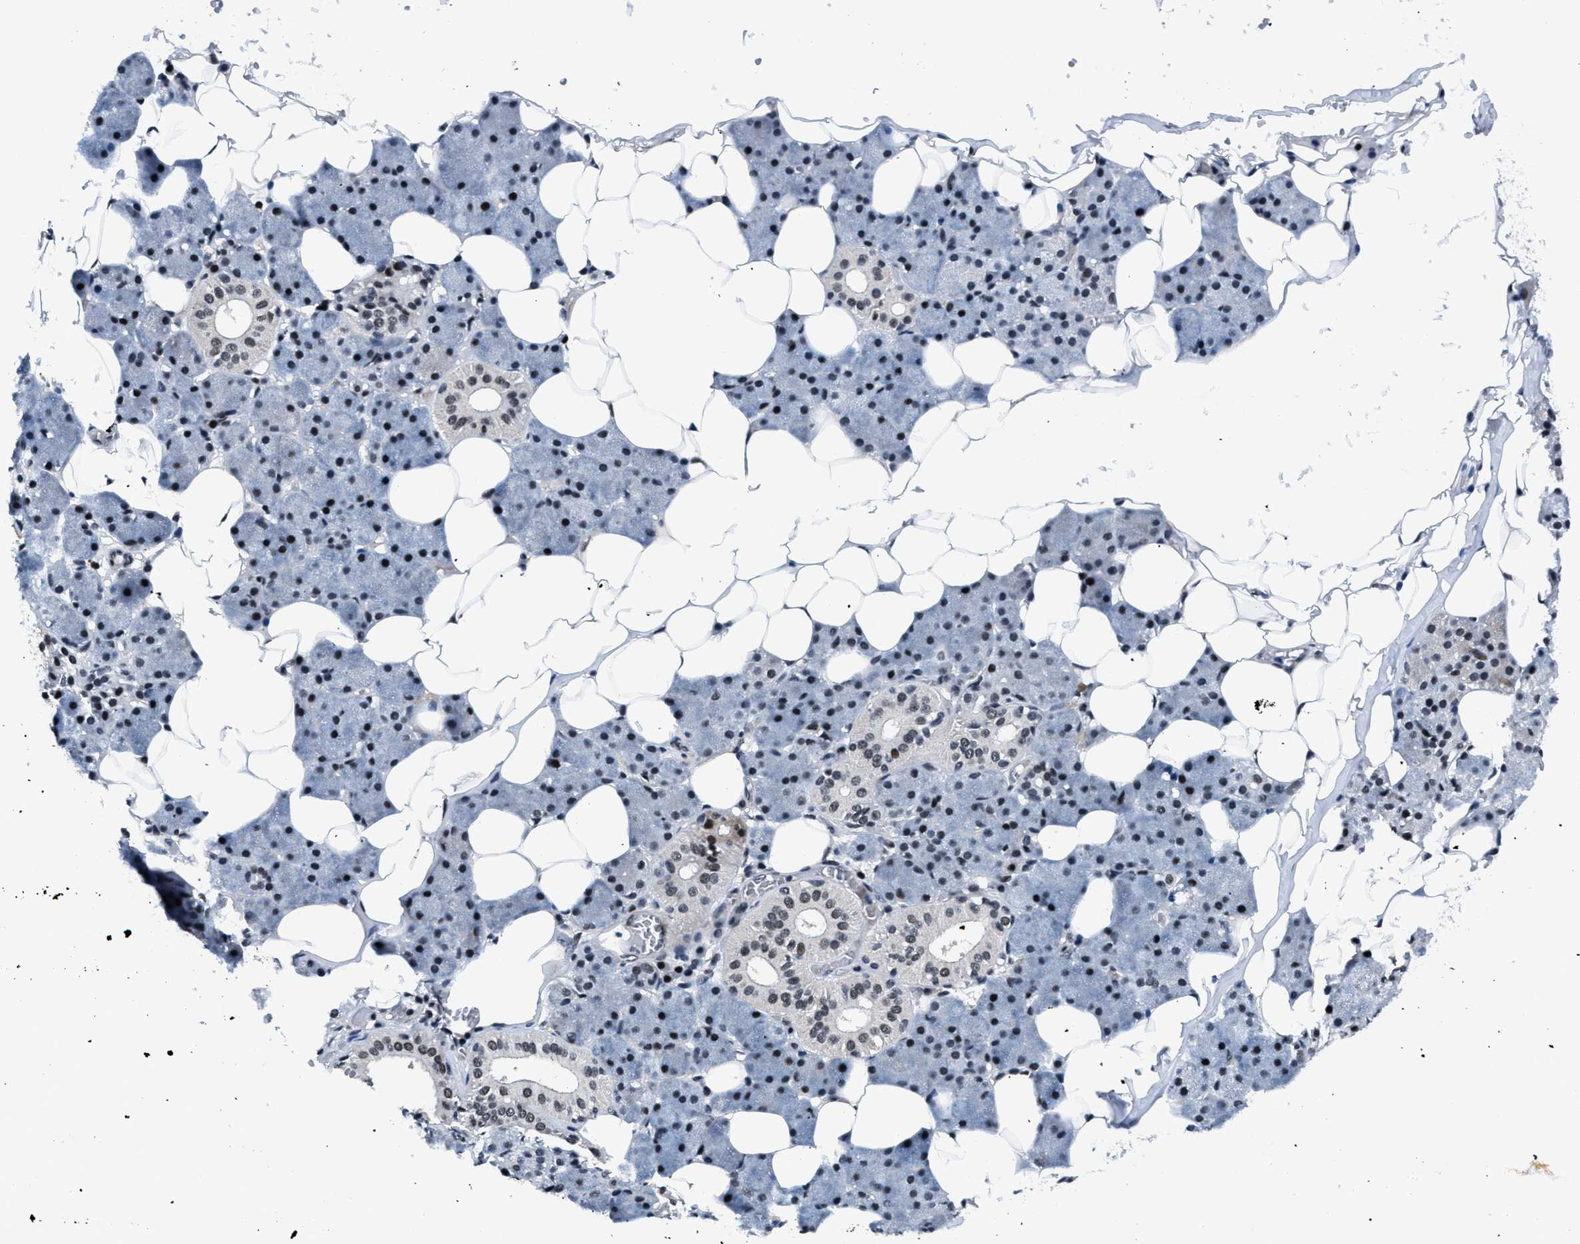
{"staining": {"intensity": "strong", "quantity": ">75%", "location": "nuclear"}, "tissue": "salivary gland", "cell_type": "Glandular cells", "image_type": "normal", "snomed": [{"axis": "morphology", "description": "Normal tissue, NOS"}, {"axis": "topography", "description": "Salivary gland"}], "caption": "DAB (3,3'-diaminobenzidine) immunohistochemical staining of benign salivary gland reveals strong nuclear protein staining in approximately >75% of glandular cells.", "gene": "SMARCB1", "patient": {"sex": "female", "age": 33}}